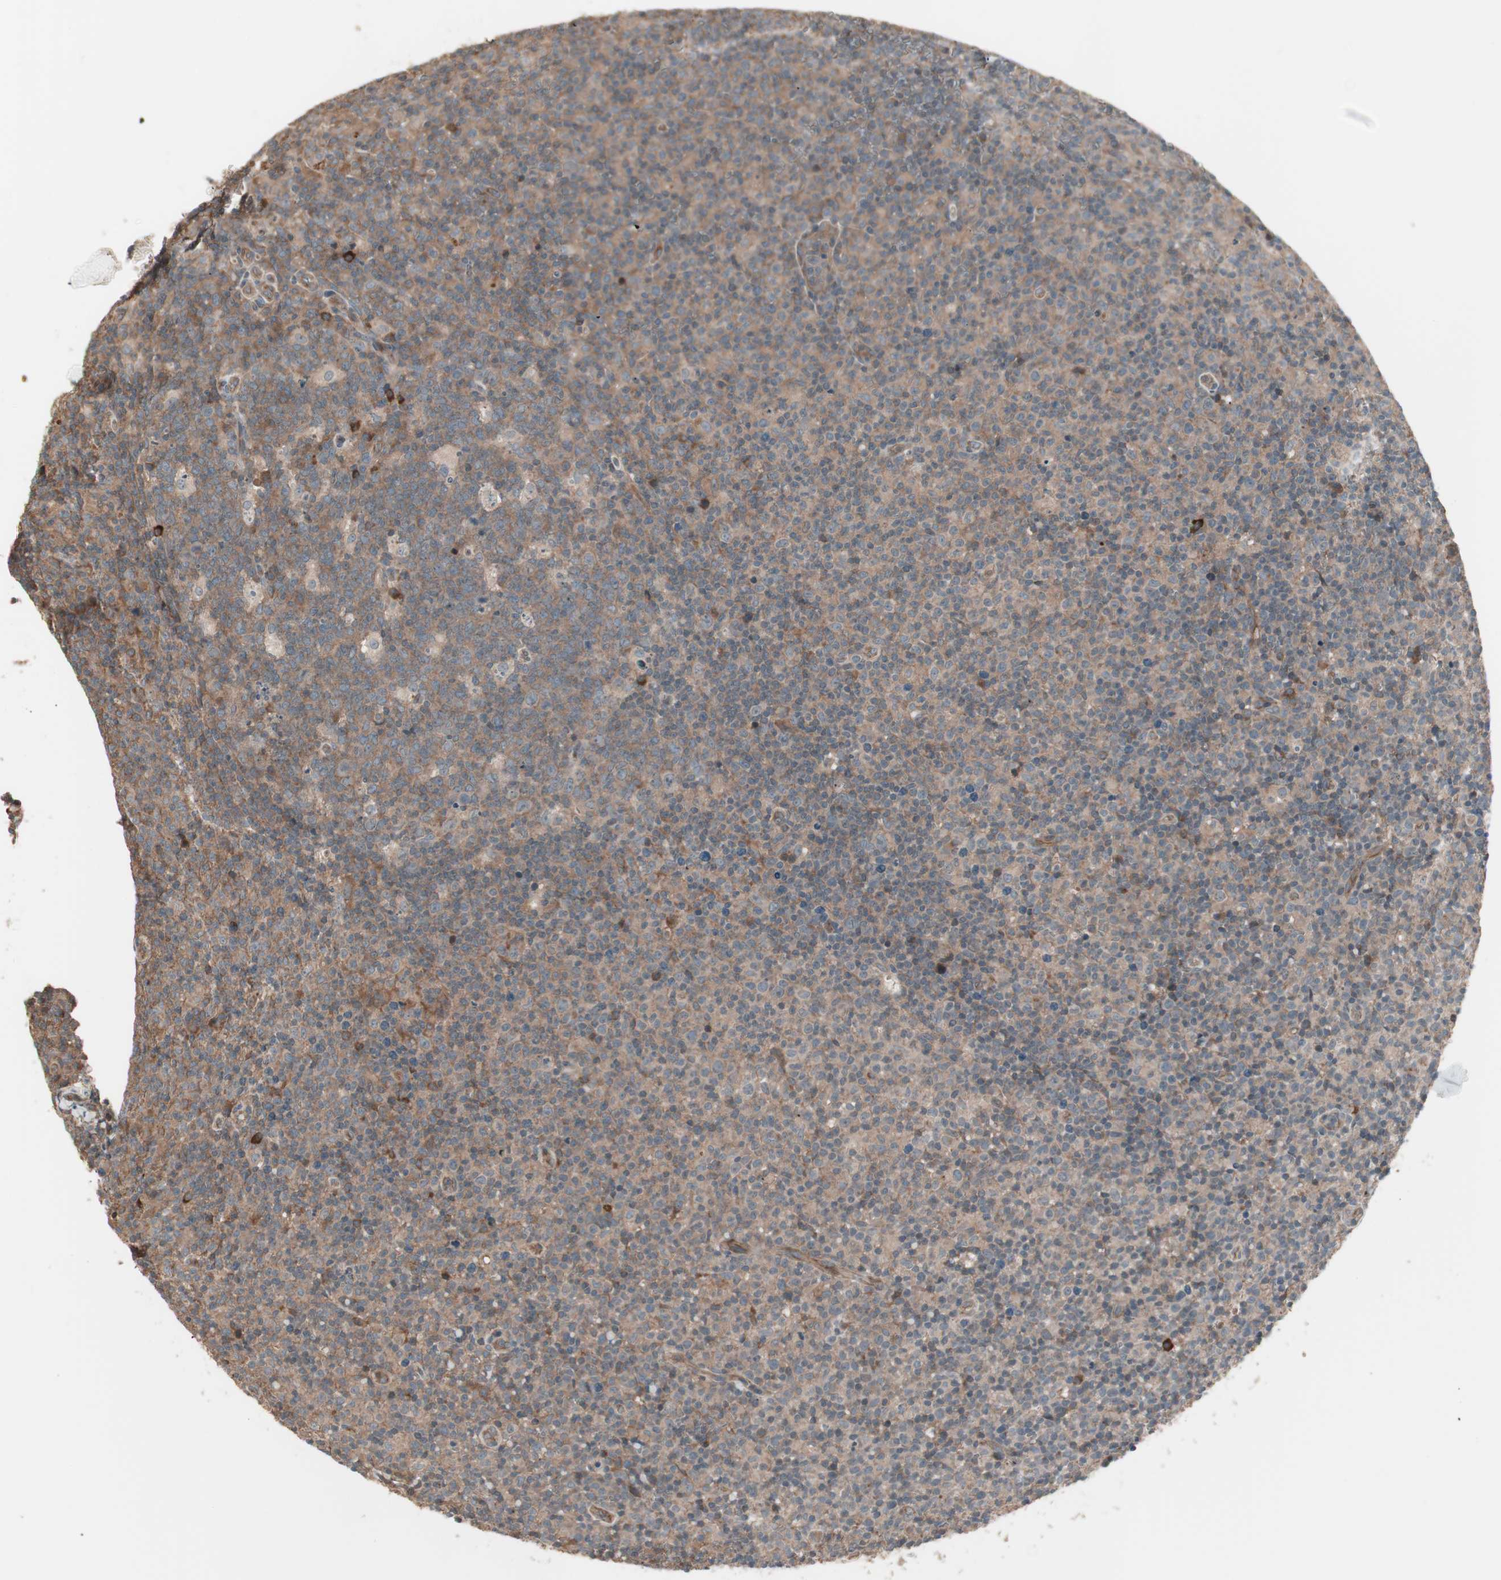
{"staining": {"intensity": "moderate", "quantity": "25%-75%", "location": "cytoplasmic/membranous"}, "tissue": "lymph node", "cell_type": "Germinal center cells", "image_type": "normal", "snomed": [{"axis": "morphology", "description": "Normal tissue, NOS"}, {"axis": "morphology", "description": "Inflammation, NOS"}, {"axis": "topography", "description": "Lymph node"}], "caption": "High-magnification brightfield microscopy of benign lymph node stained with DAB (3,3'-diaminobenzidine) (brown) and counterstained with hematoxylin (blue). germinal center cells exhibit moderate cytoplasmic/membranous positivity is present in about25%-75% of cells.", "gene": "TFPI", "patient": {"sex": "male", "age": 55}}